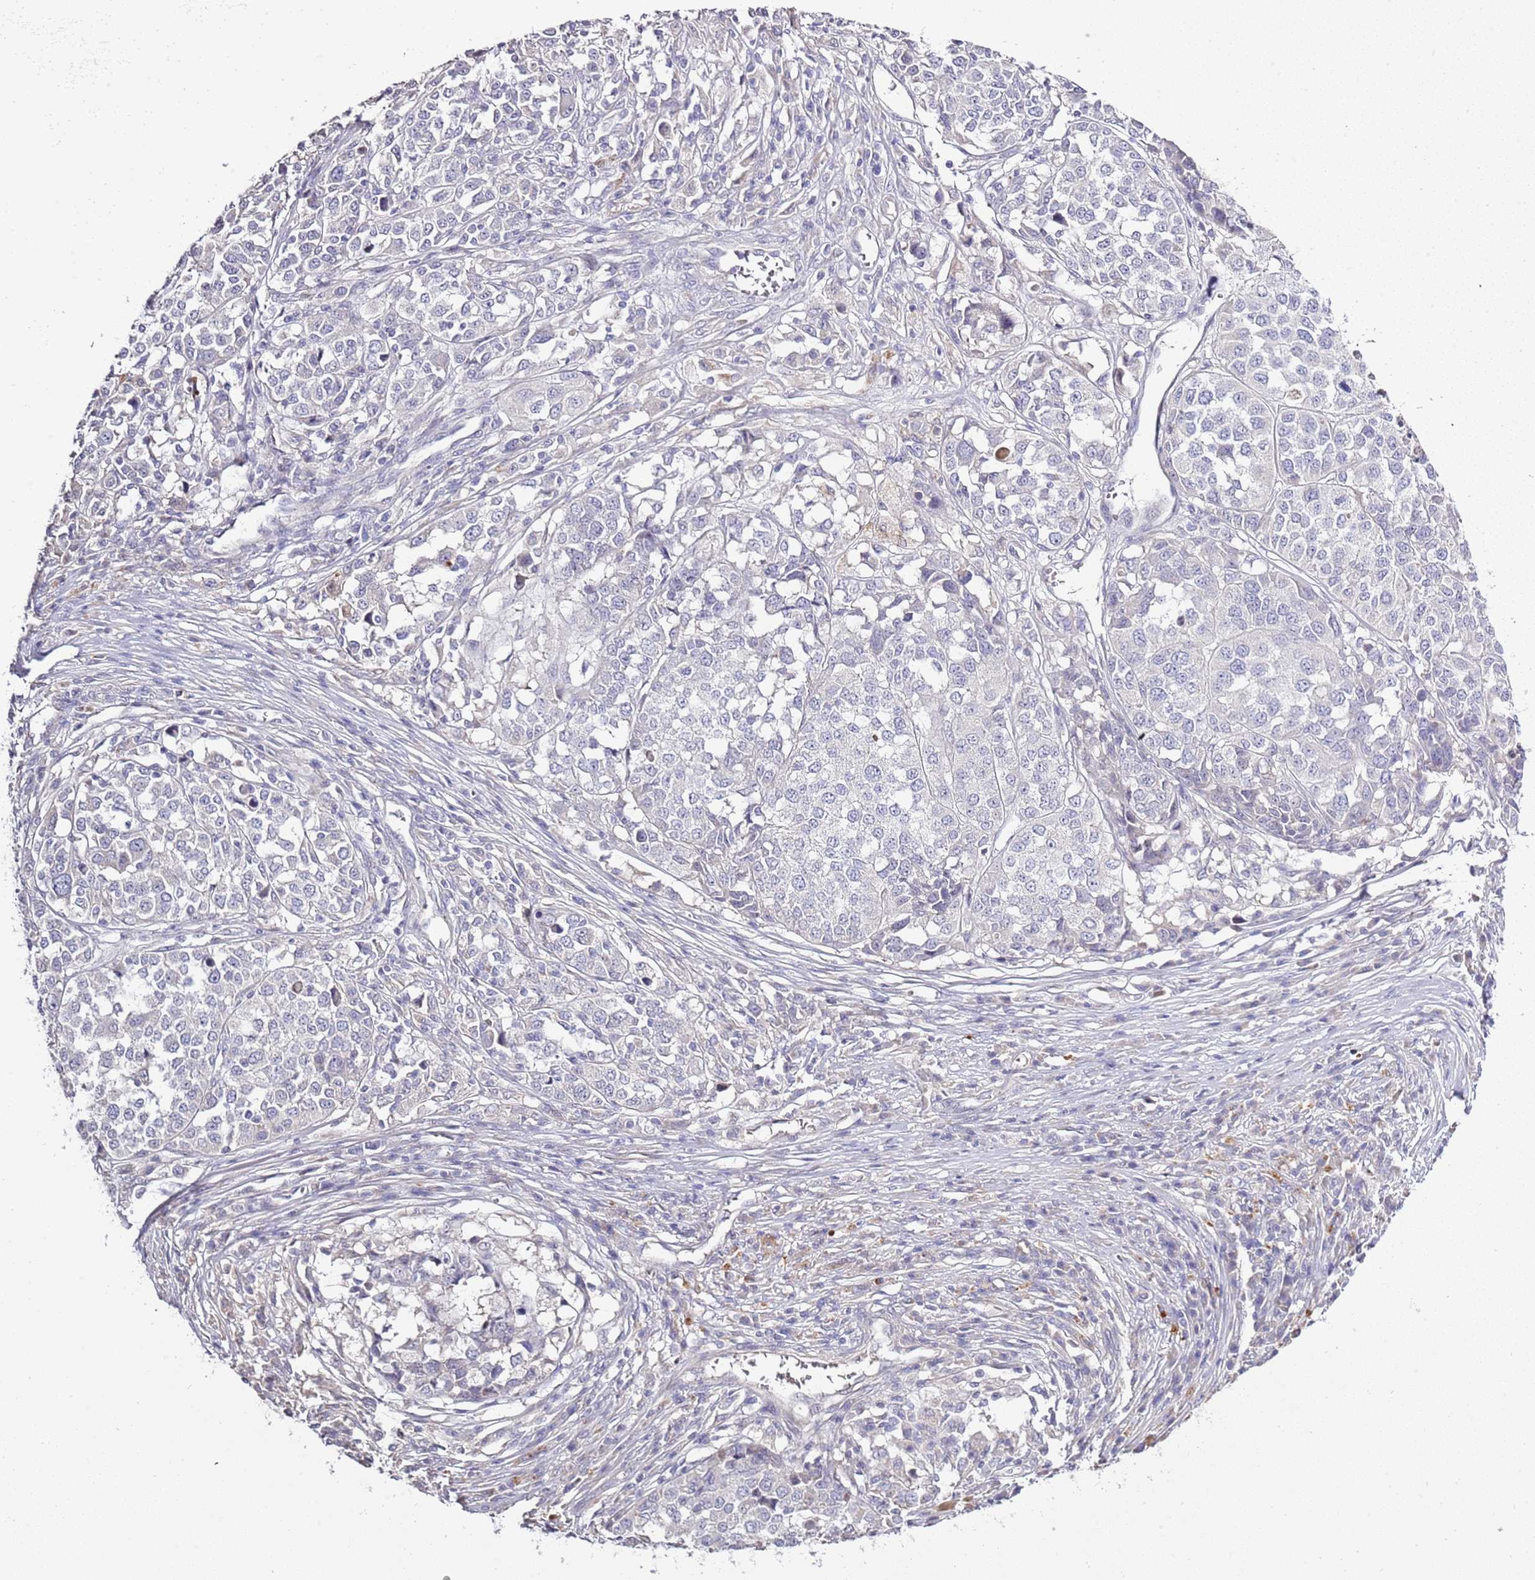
{"staining": {"intensity": "negative", "quantity": "none", "location": "none"}, "tissue": "melanoma", "cell_type": "Tumor cells", "image_type": "cancer", "snomed": [{"axis": "morphology", "description": "Malignant melanoma, Metastatic site"}, {"axis": "topography", "description": "Lymph node"}], "caption": "The image demonstrates no significant expression in tumor cells of melanoma.", "gene": "P2RY13", "patient": {"sex": "male", "age": 44}}